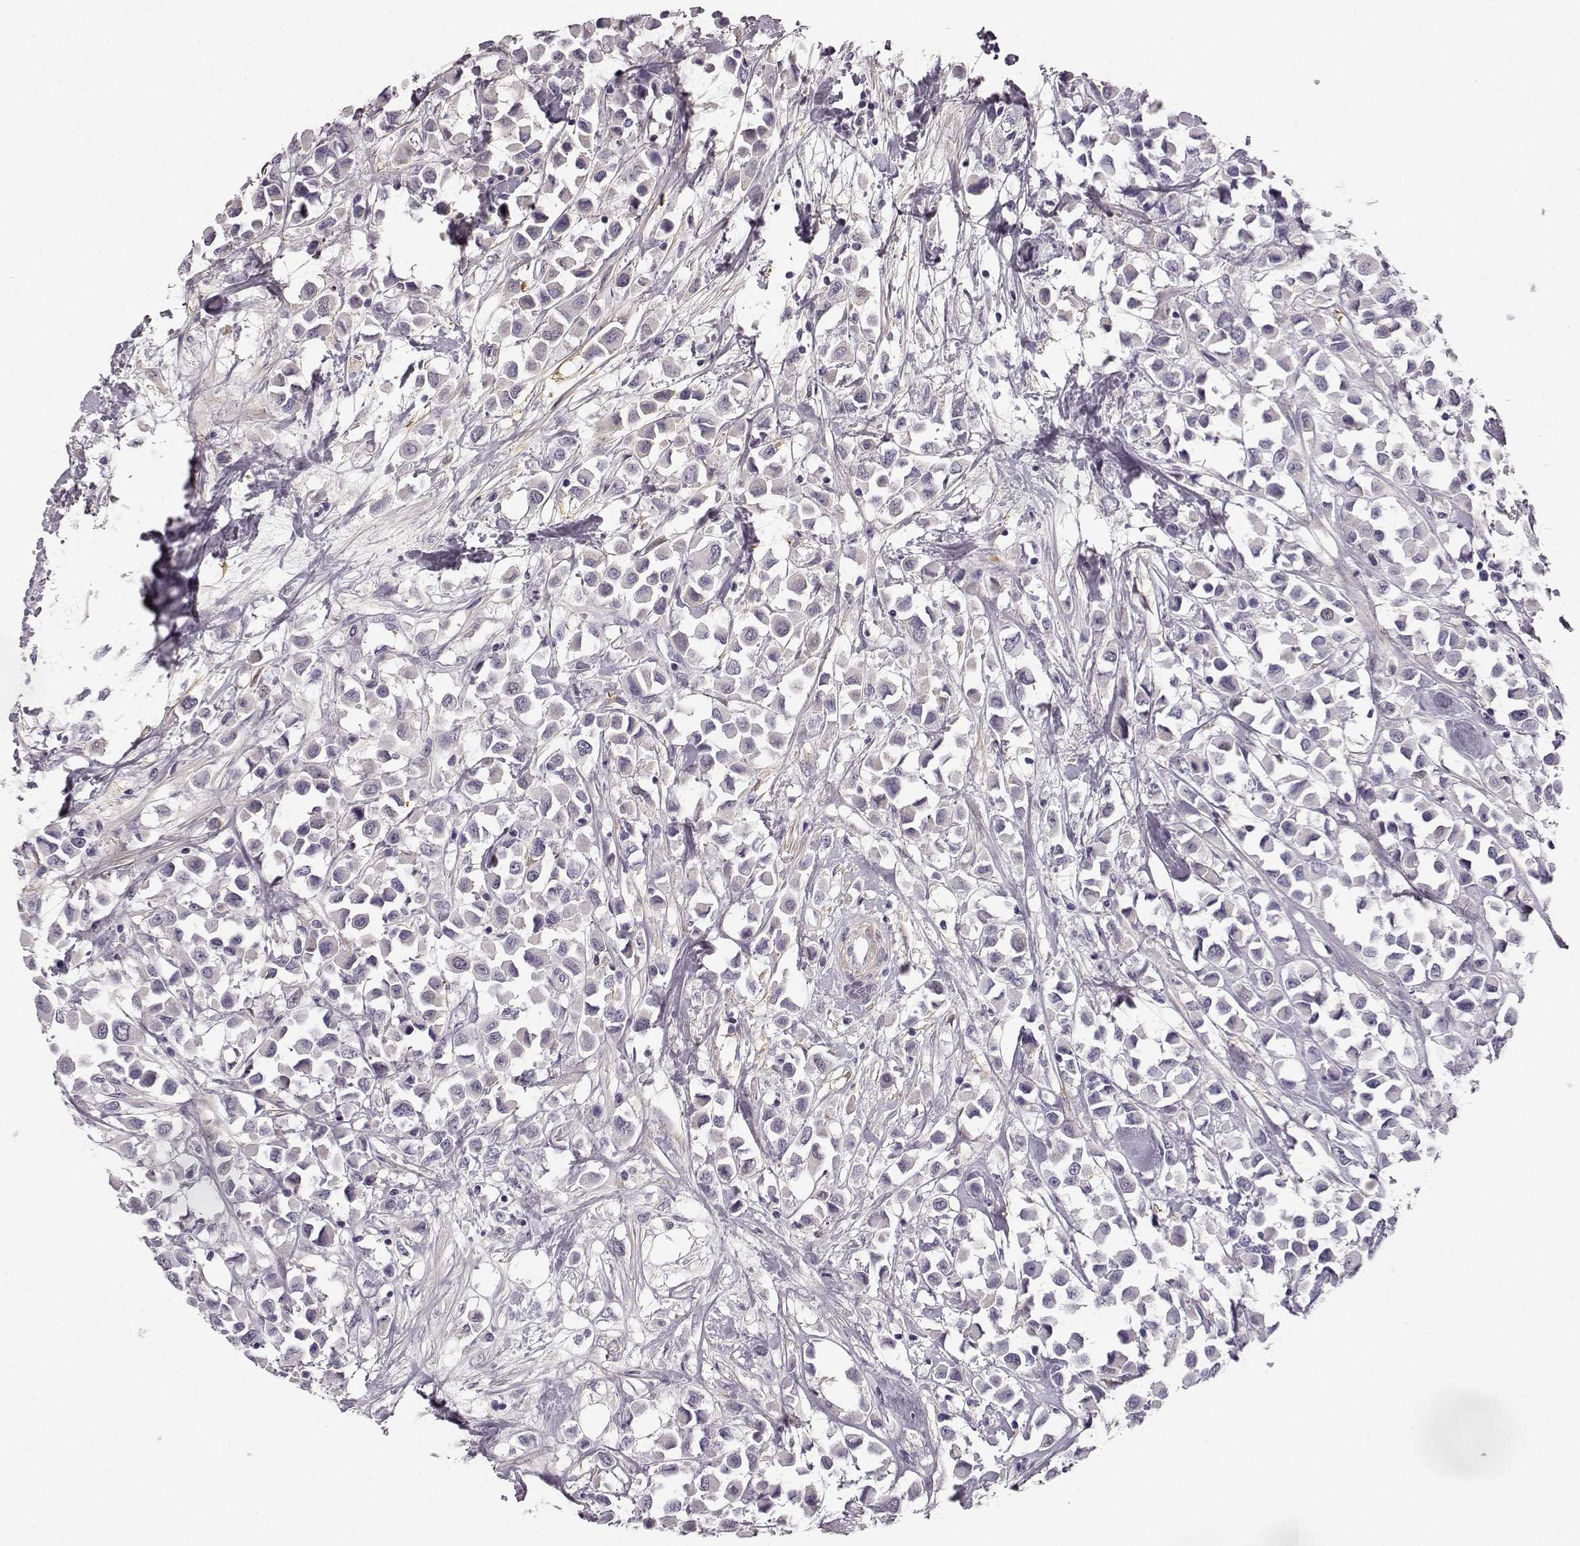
{"staining": {"intensity": "negative", "quantity": "none", "location": "none"}, "tissue": "breast cancer", "cell_type": "Tumor cells", "image_type": "cancer", "snomed": [{"axis": "morphology", "description": "Duct carcinoma"}, {"axis": "topography", "description": "Breast"}], "caption": "Photomicrograph shows no significant protein expression in tumor cells of breast invasive ductal carcinoma.", "gene": "TRIM69", "patient": {"sex": "female", "age": 61}}